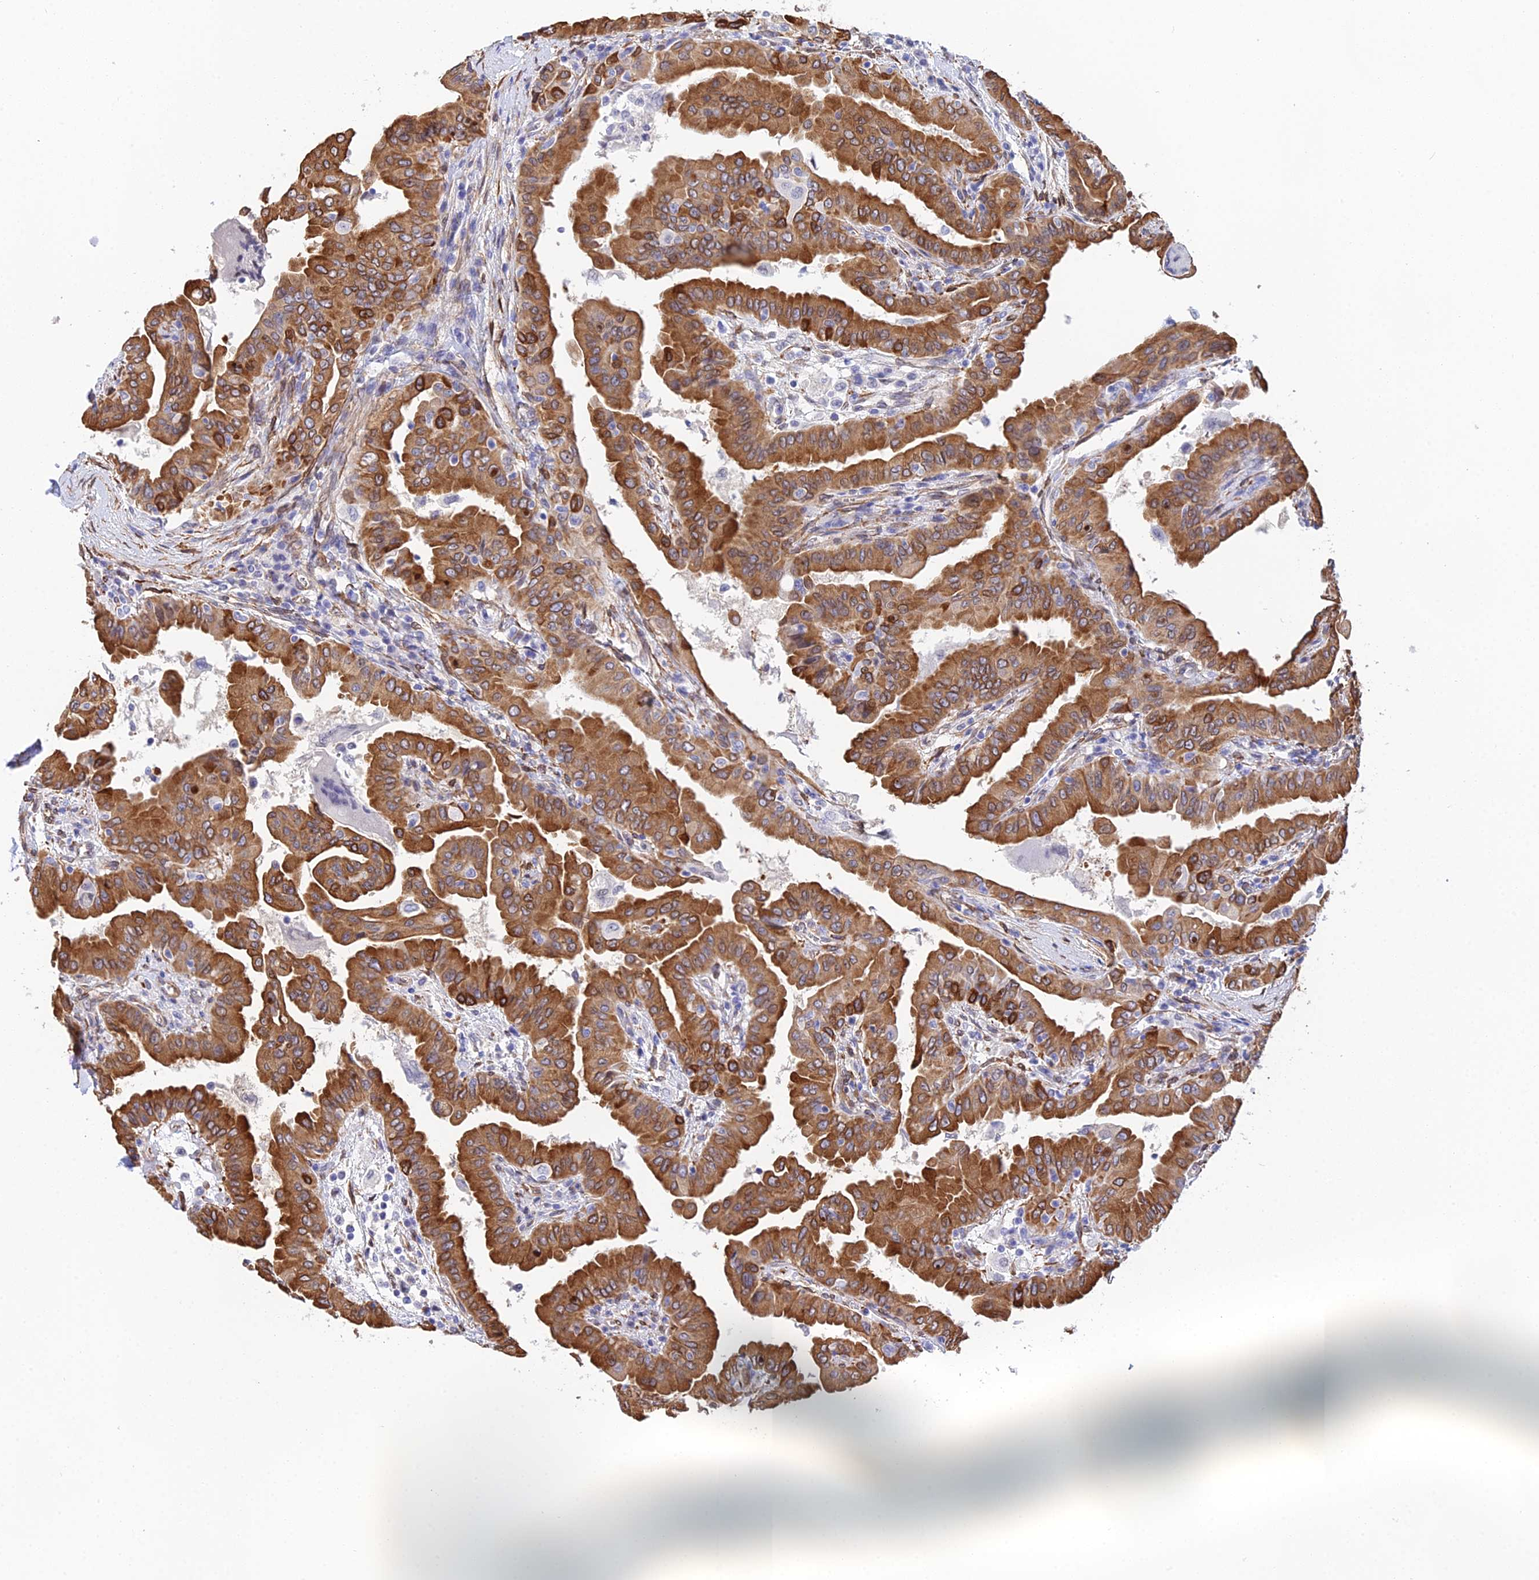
{"staining": {"intensity": "strong", "quantity": ">75%", "location": "cytoplasmic/membranous"}, "tissue": "thyroid cancer", "cell_type": "Tumor cells", "image_type": "cancer", "snomed": [{"axis": "morphology", "description": "Papillary adenocarcinoma, NOS"}, {"axis": "topography", "description": "Thyroid gland"}], "caption": "Thyroid papillary adenocarcinoma stained with a brown dye demonstrates strong cytoplasmic/membranous positive expression in approximately >75% of tumor cells.", "gene": "MXRA7", "patient": {"sex": "male", "age": 33}}